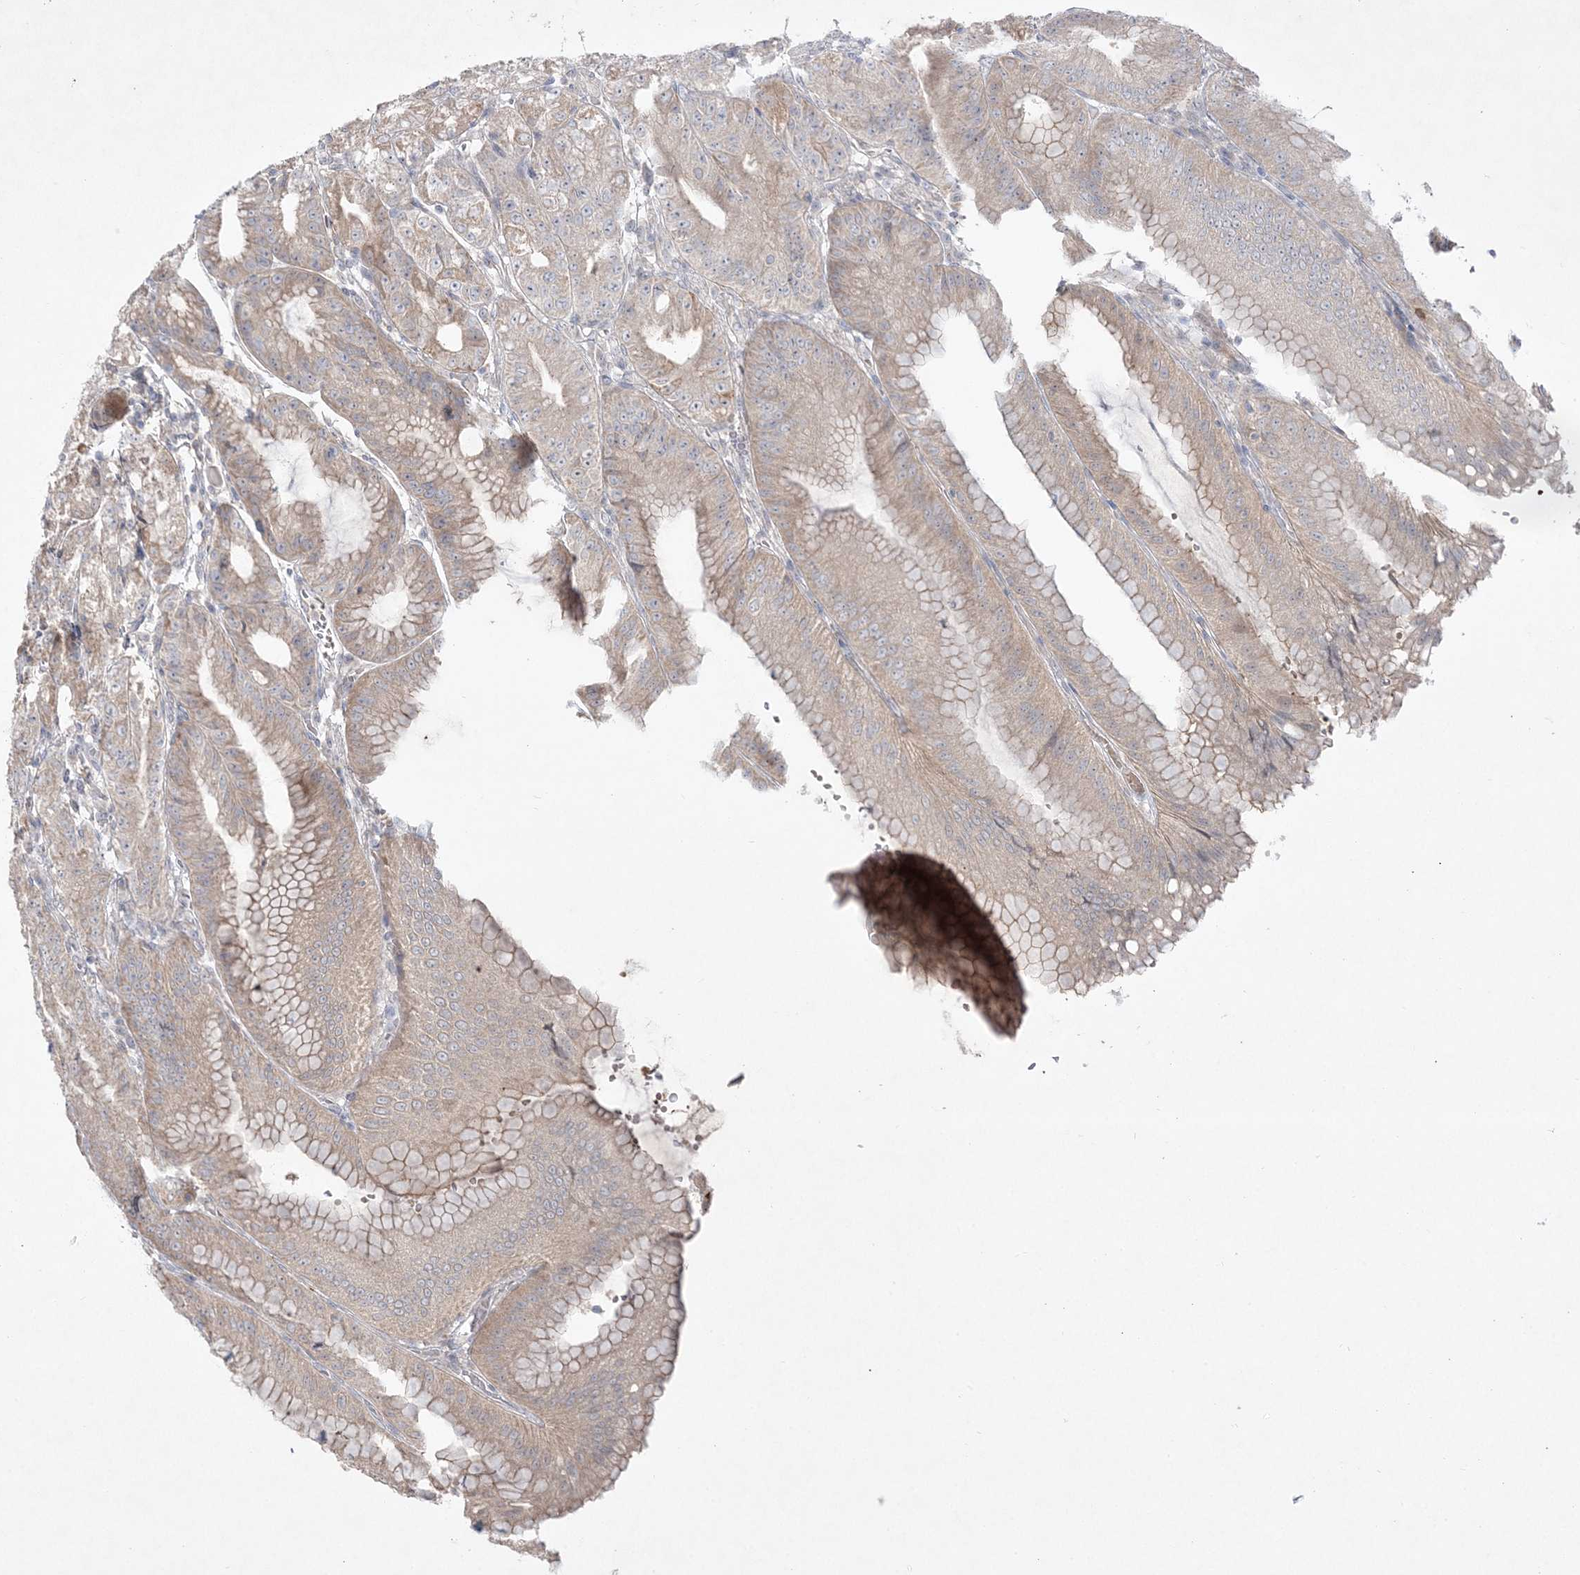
{"staining": {"intensity": "moderate", "quantity": "<25%", "location": "cytoplasmic/membranous"}, "tissue": "stomach", "cell_type": "Glandular cells", "image_type": "normal", "snomed": [{"axis": "morphology", "description": "Normal tissue, NOS"}, {"axis": "topography", "description": "Stomach, upper"}, {"axis": "topography", "description": "Stomach, lower"}], "caption": "Glandular cells show moderate cytoplasmic/membranous expression in about <25% of cells in benign stomach. (DAB (3,3'-diaminobenzidine) IHC, brown staining for protein, blue staining for nuclei).", "gene": "CLNK", "patient": {"sex": "male", "age": 71}}